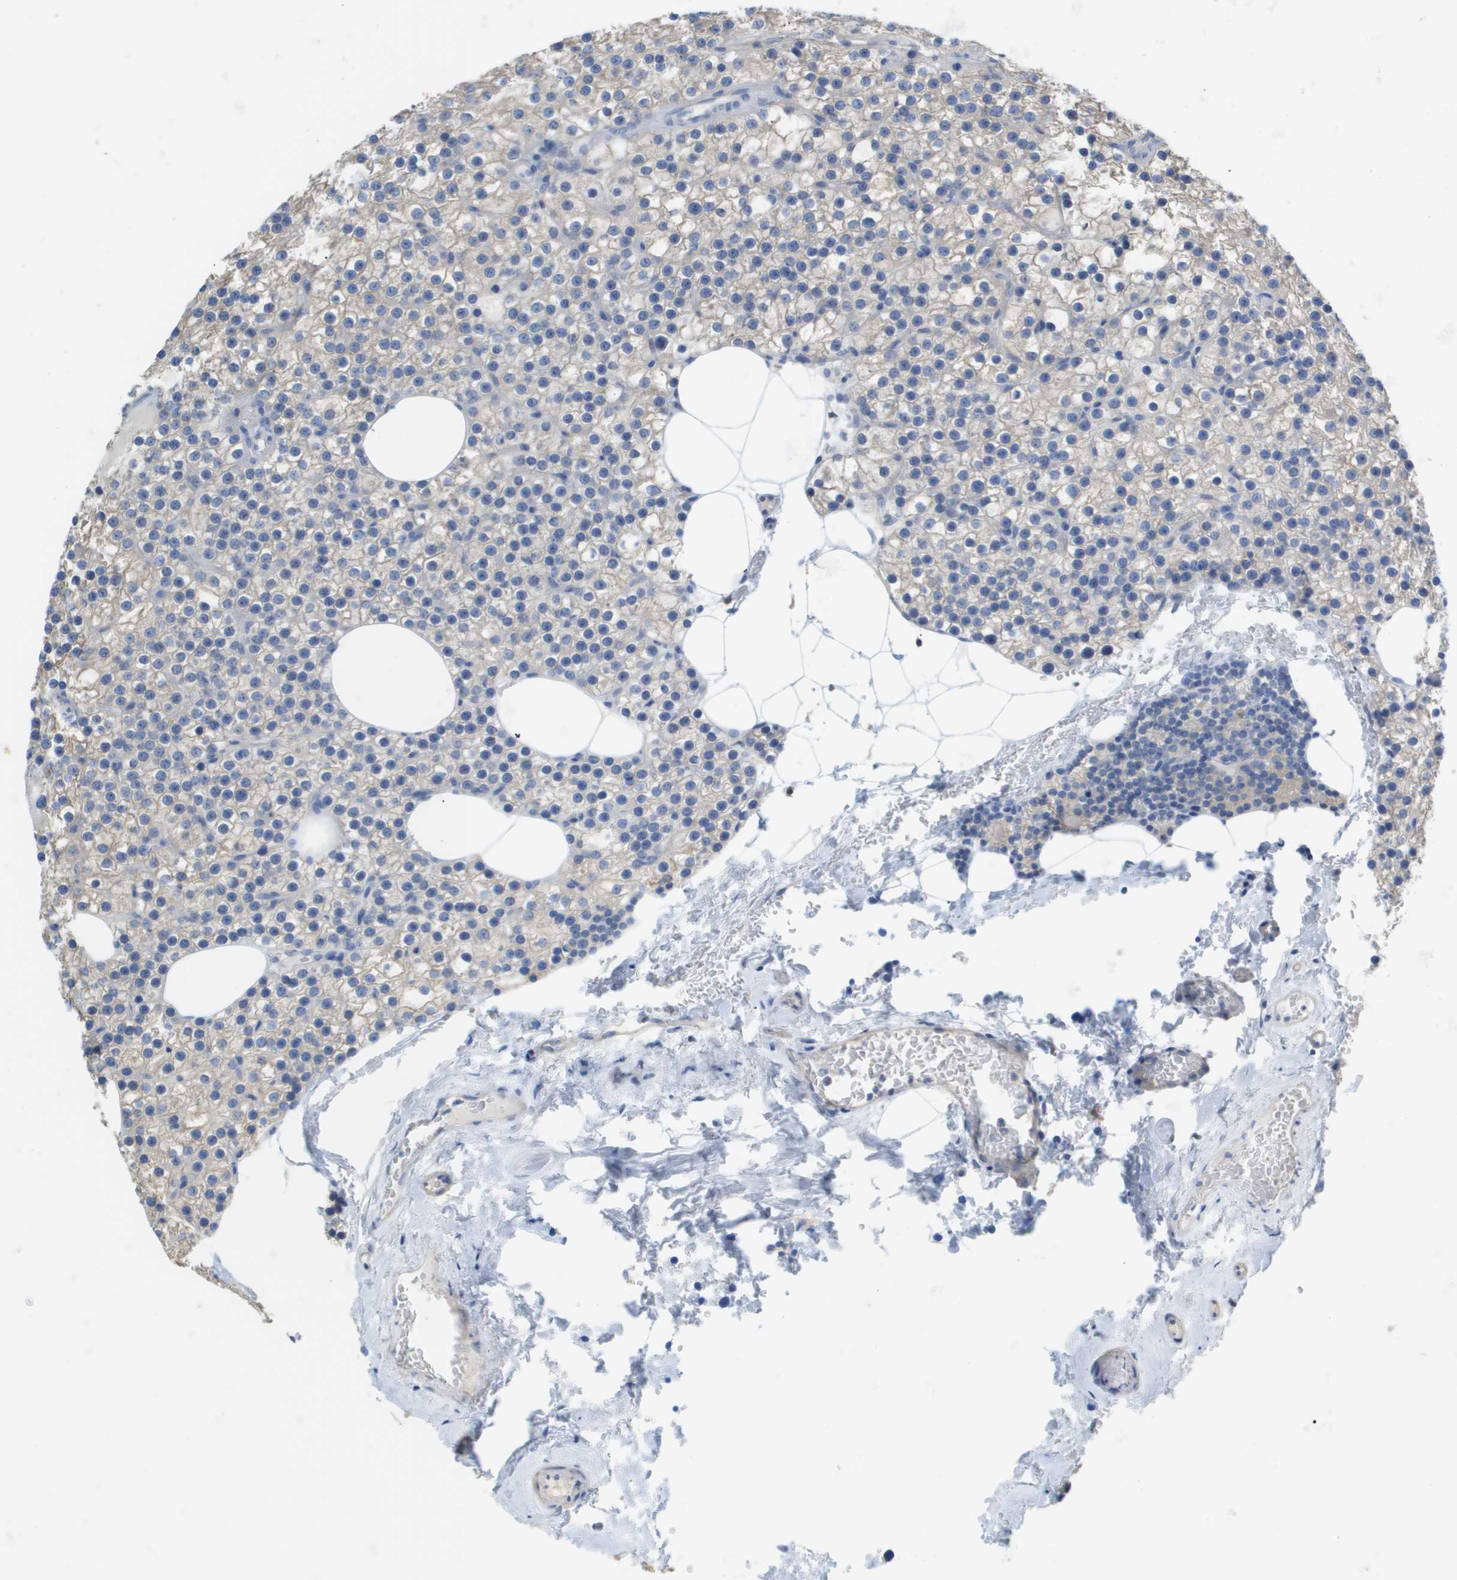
{"staining": {"intensity": "negative", "quantity": "none", "location": "none"}, "tissue": "parathyroid gland", "cell_type": "Glandular cells", "image_type": "normal", "snomed": [{"axis": "morphology", "description": "Normal tissue, NOS"}, {"axis": "morphology", "description": "Adenoma, NOS"}, {"axis": "topography", "description": "Parathyroid gland"}], "caption": "Immunohistochemical staining of benign human parathyroid gland displays no significant staining in glandular cells. Brightfield microscopy of immunohistochemistry (IHC) stained with DAB (brown) and hematoxylin (blue), captured at high magnification.", "gene": "MYL3", "patient": {"sex": "female", "age": 70}}